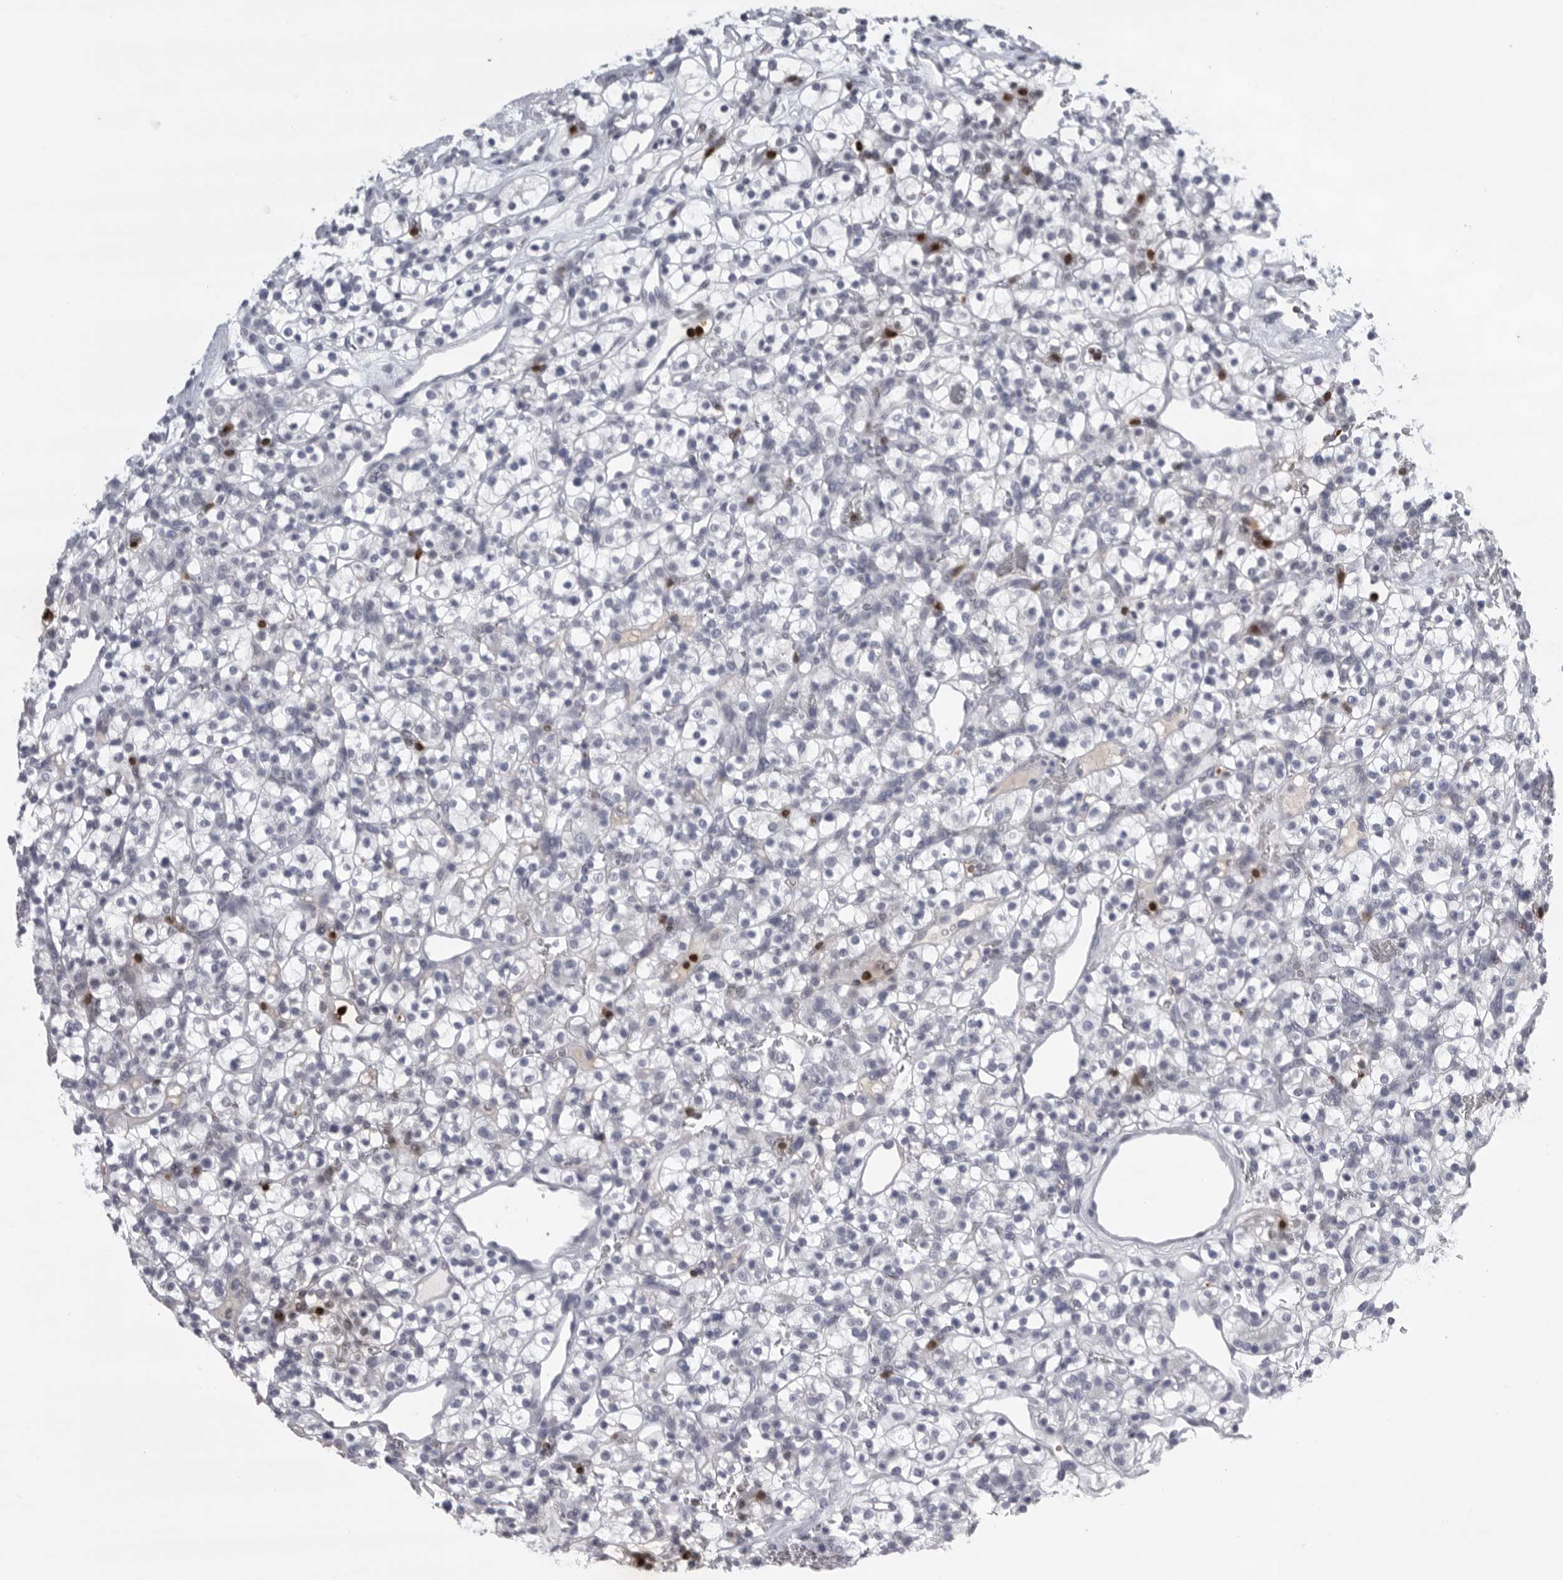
{"staining": {"intensity": "negative", "quantity": "none", "location": "none"}, "tissue": "renal cancer", "cell_type": "Tumor cells", "image_type": "cancer", "snomed": [{"axis": "morphology", "description": "Adenocarcinoma, NOS"}, {"axis": "topography", "description": "Kidney"}], "caption": "Immunohistochemistry (IHC) of human renal adenocarcinoma displays no staining in tumor cells.", "gene": "GNLY", "patient": {"sex": "female", "age": 57}}